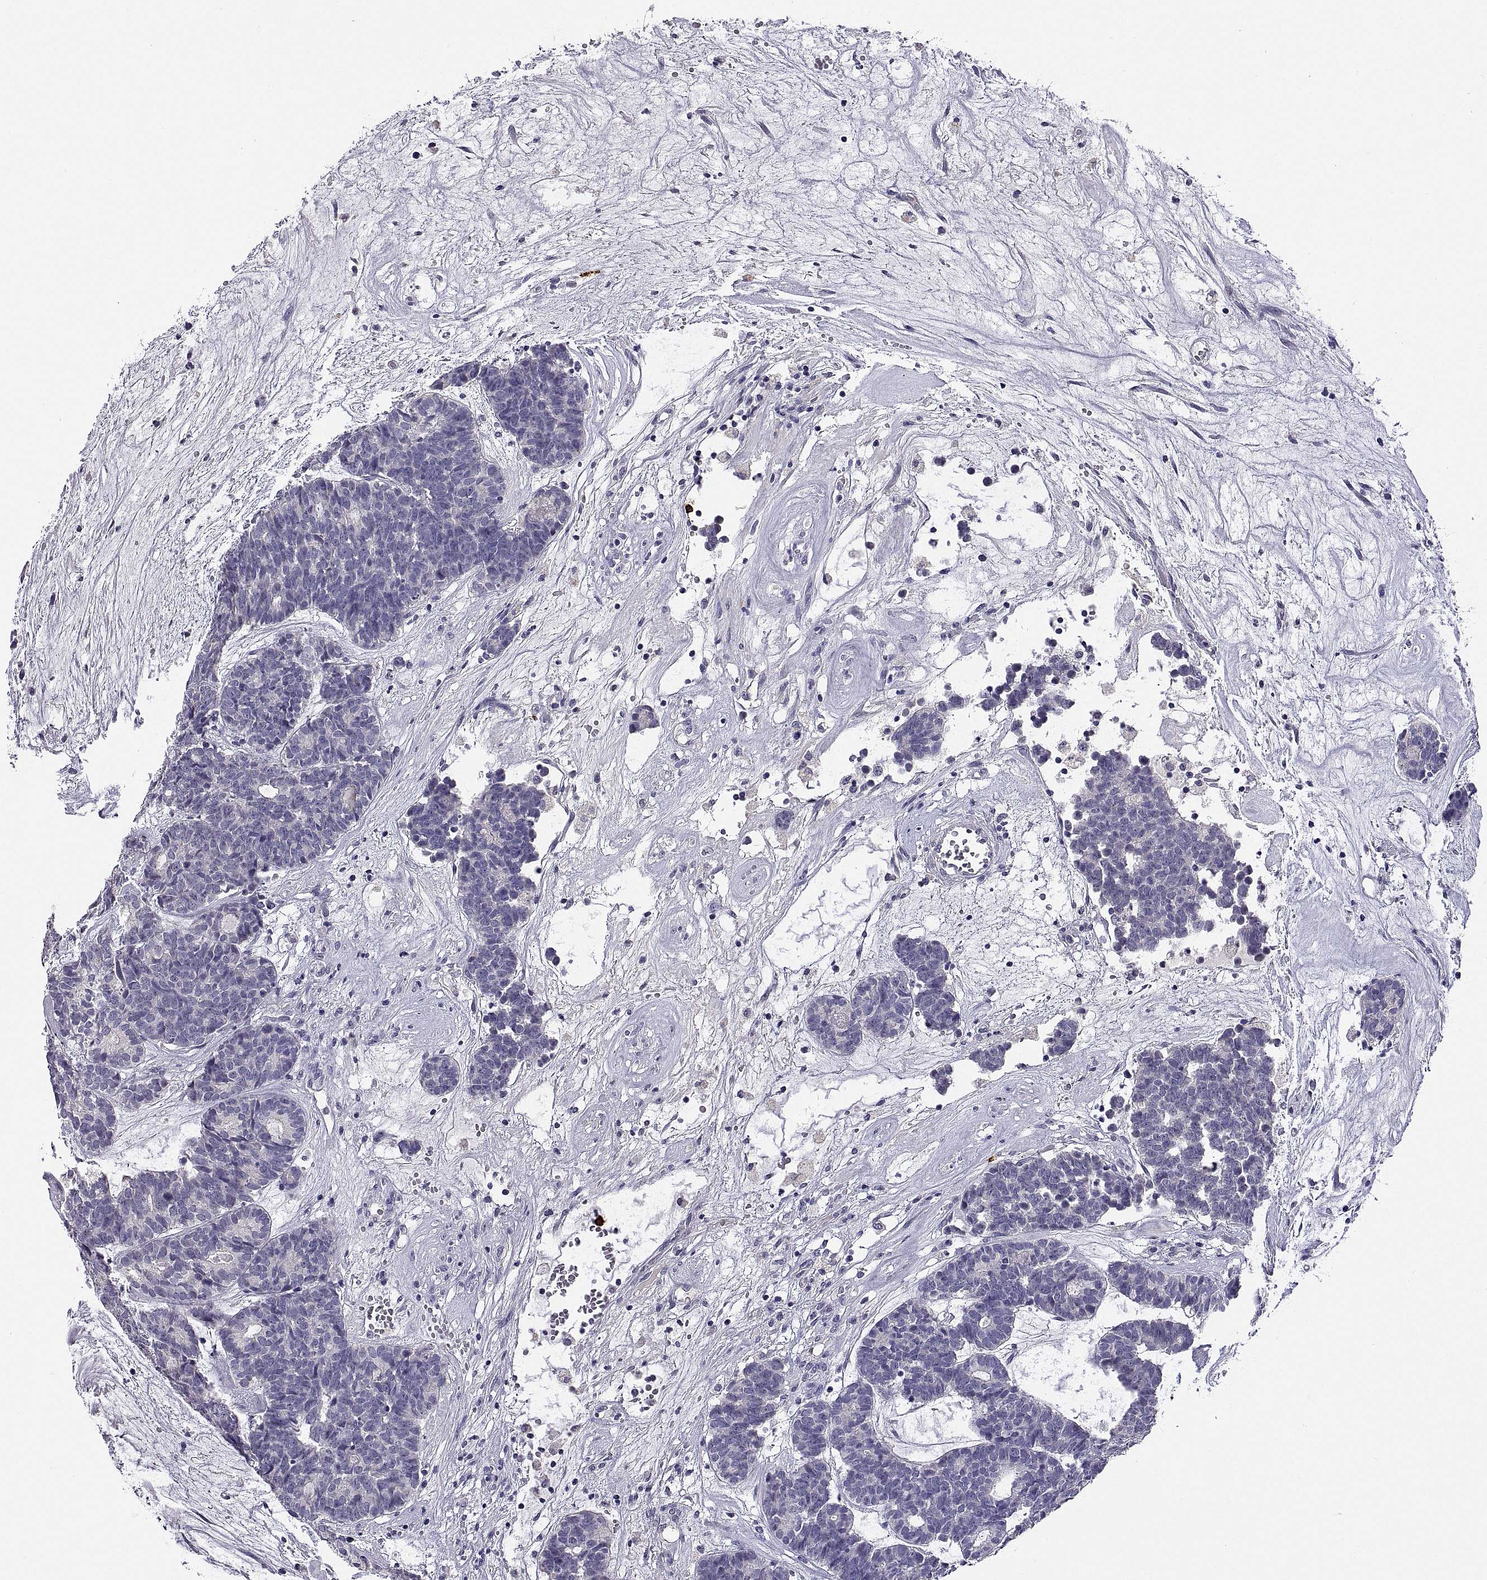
{"staining": {"intensity": "negative", "quantity": "none", "location": "none"}, "tissue": "head and neck cancer", "cell_type": "Tumor cells", "image_type": "cancer", "snomed": [{"axis": "morphology", "description": "Adenocarcinoma, NOS"}, {"axis": "topography", "description": "Head-Neck"}], "caption": "Micrograph shows no protein positivity in tumor cells of head and neck adenocarcinoma tissue.", "gene": "MS4A1", "patient": {"sex": "female", "age": 81}}